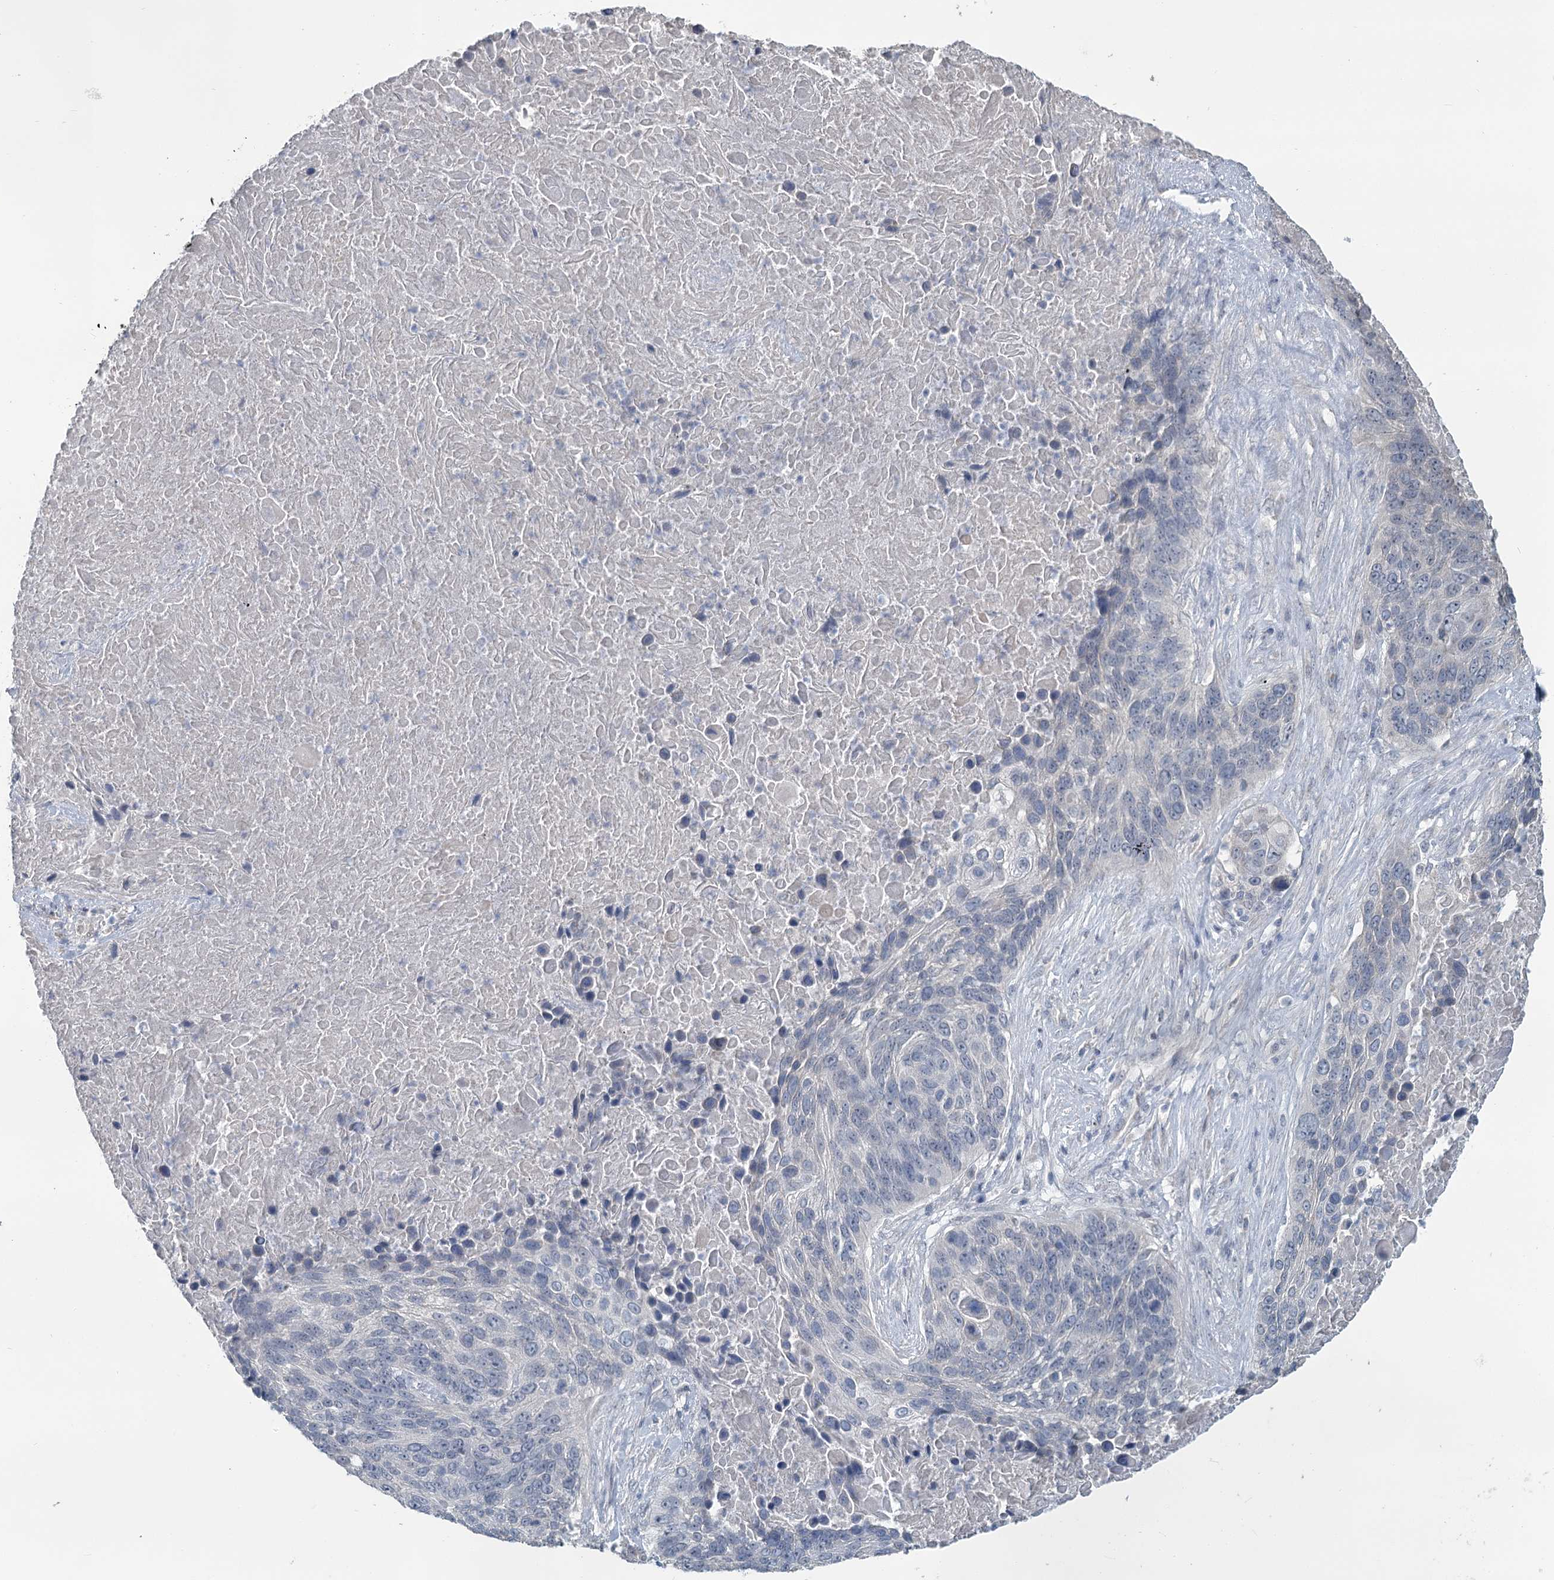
{"staining": {"intensity": "negative", "quantity": "none", "location": "none"}, "tissue": "lung cancer", "cell_type": "Tumor cells", "image_type": "cancer", "snomed": [{"axis": "morphology", "description": "Squamous cell carcinoma, NOS"}, {"axis": "topography", "description": "Lung"}], "caption": "IHC photomicrograph of neoplastic tissue: human lung cancer (squamous cell carcinoma) stained with DAB (3,3'-diaminobenzidine) displays no significant protein positivity in tumor cells.", "gene": "SLC9A3", "patient": {"sex": "male", "age": 66}}